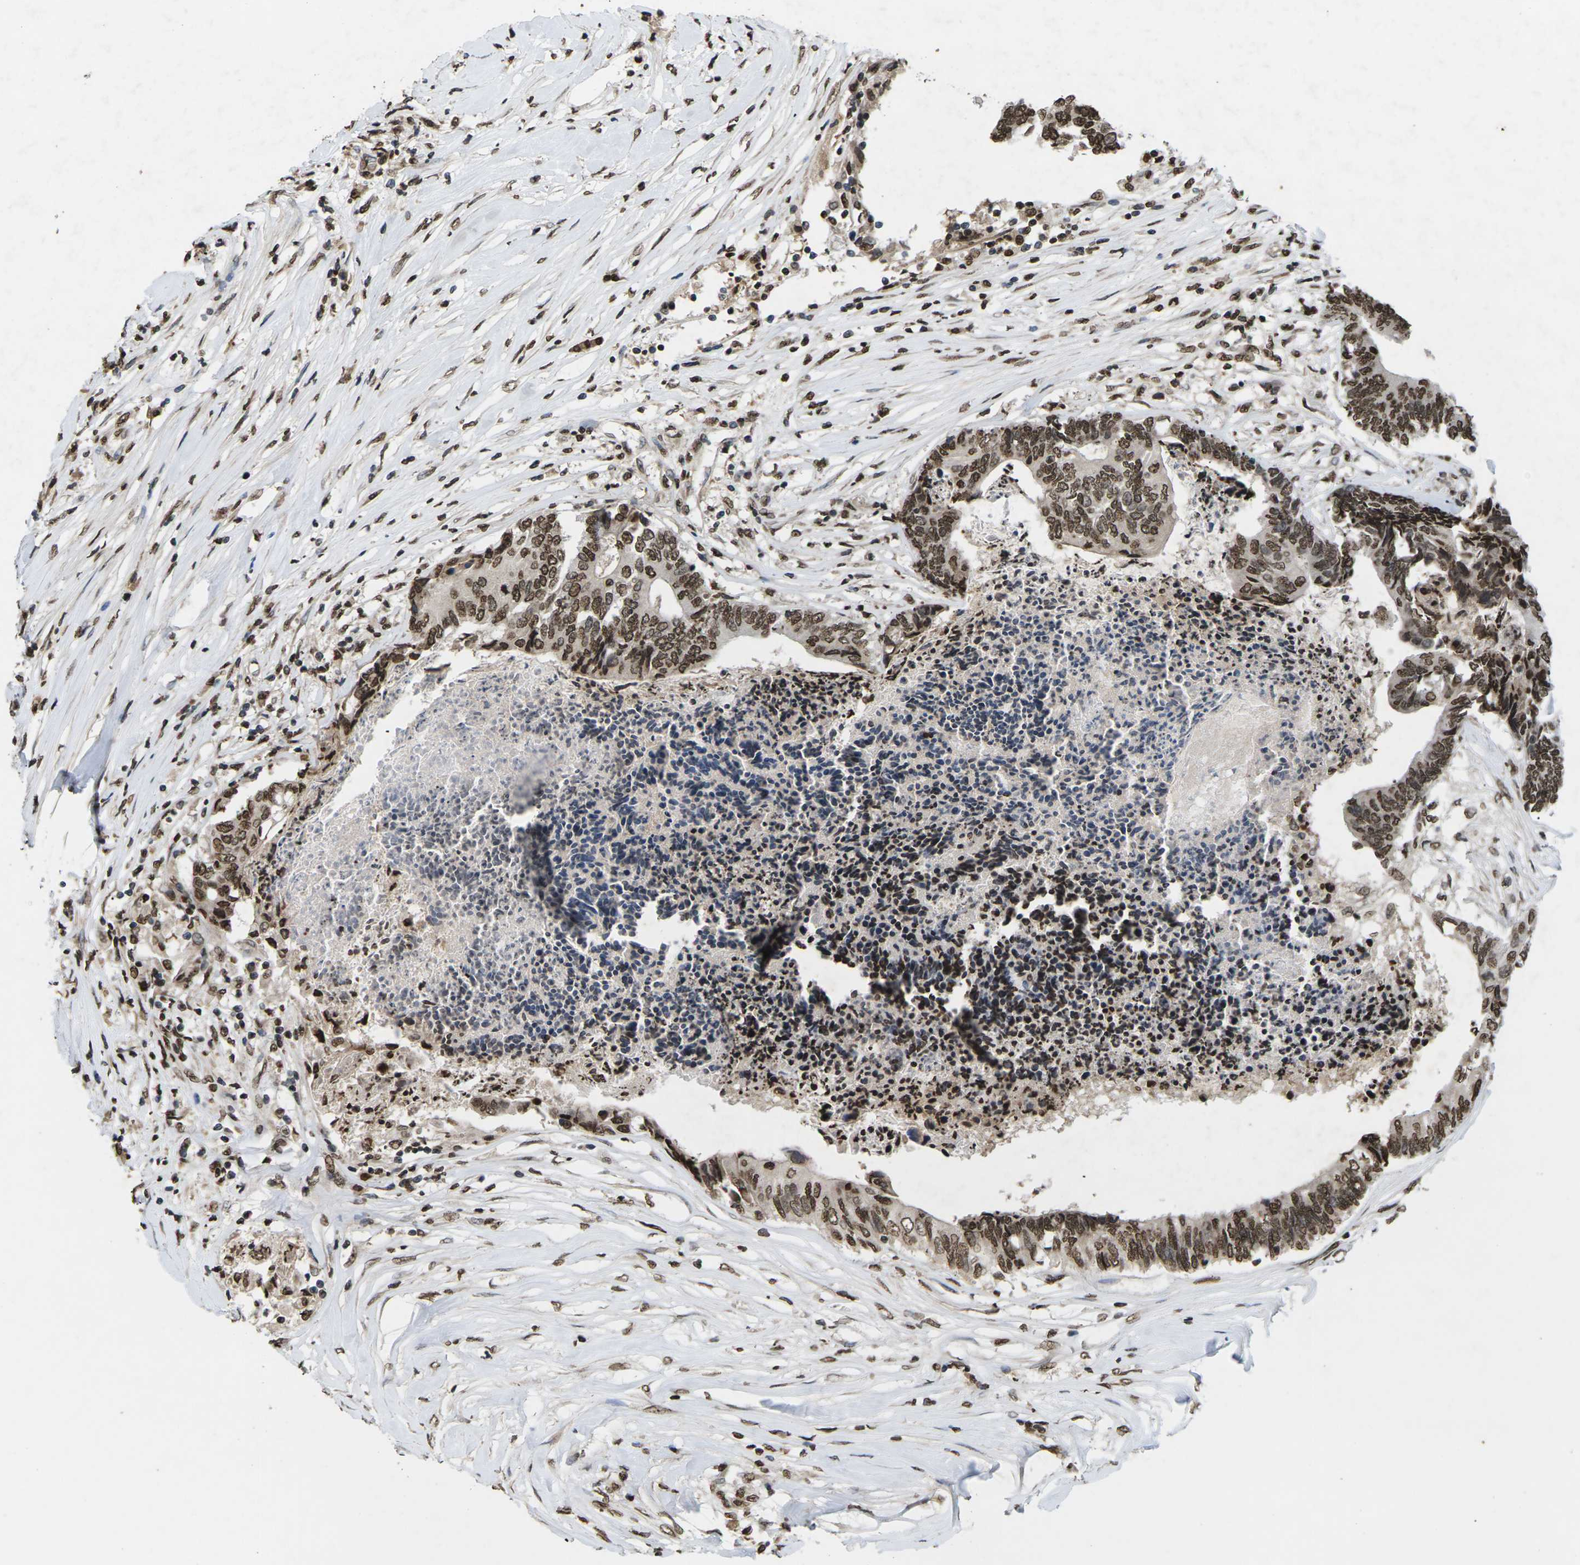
{"staining": {"intensity": "strong", "quantity": ">75%", "location": "nuclear"}, "tissue": "colorectal cancer", "cell_type": "Tumor cells", "image_type": "cancer", "snomed": [{"axis": "morphology", "description": "Adenocarcinoma, NOS"}, {"axis": "topography", "description": "Rectum"}], "caption": "Colorectal adenocarcinoma stained with a protein marker exhibits strong staining in tumor cells.", "gene": "EMSY", "patient": {"sex": "male", "age": 63}}